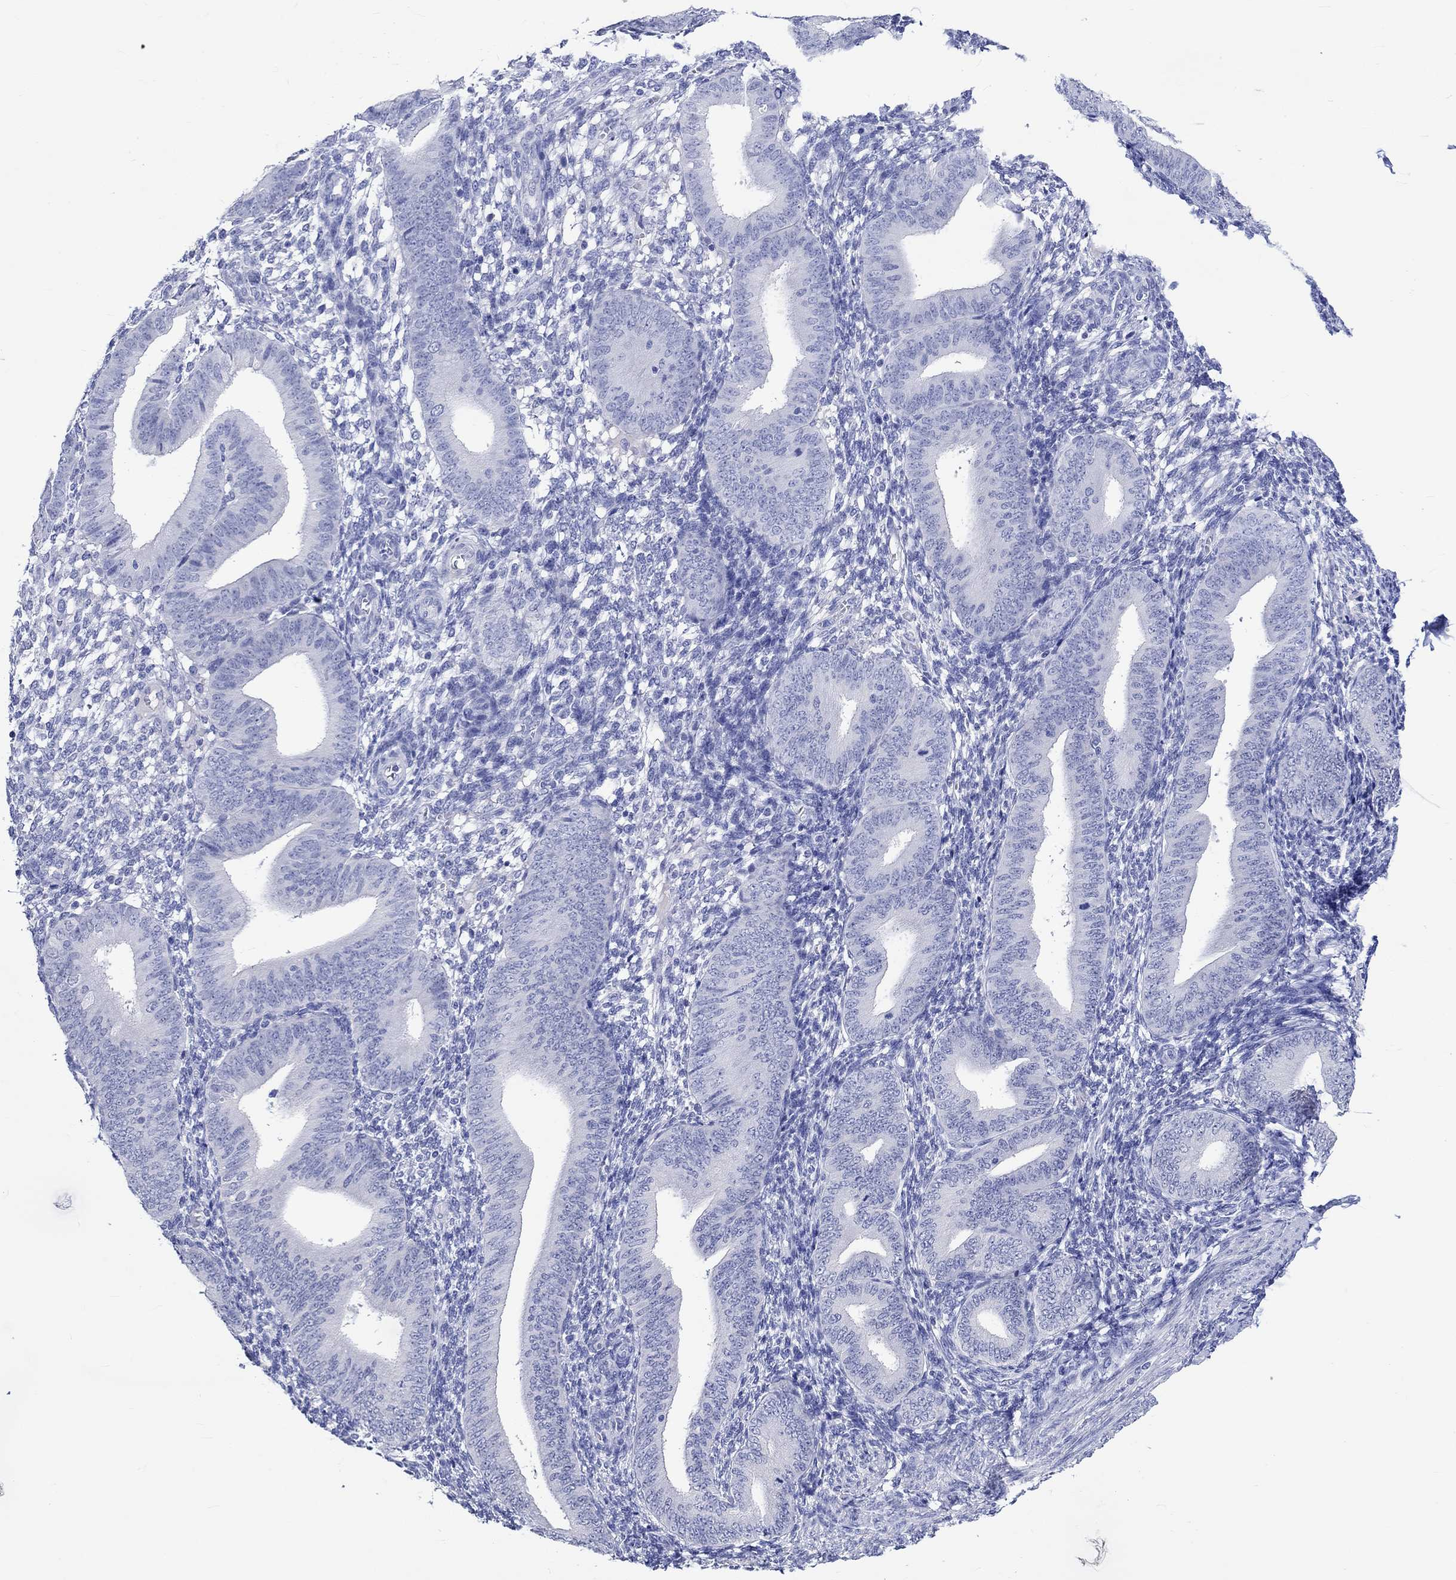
{"staining": {"intensity": "negative", "quantity": "none", "location": "none"}, "tissue": "endometrium", "cell_type": "Cells in endometrial stroma", "image_type": "normal", "snomed": [{"axis": "morphology", "description": "Normal tissue, NOS"}, {"axis": "topography", "description": "Endometrium"}], "caption": "DAB (3,3'-diaminobenzidine) immunohistochemical staining of normal human endometrium reveals no significant positivity in cells in endometrial stroma. (Immunohistochemistry (ihc), brightfield microscopy, high magnification).", "gene": "KLHL35", "patient": {"sex": "female", "age": 39}}